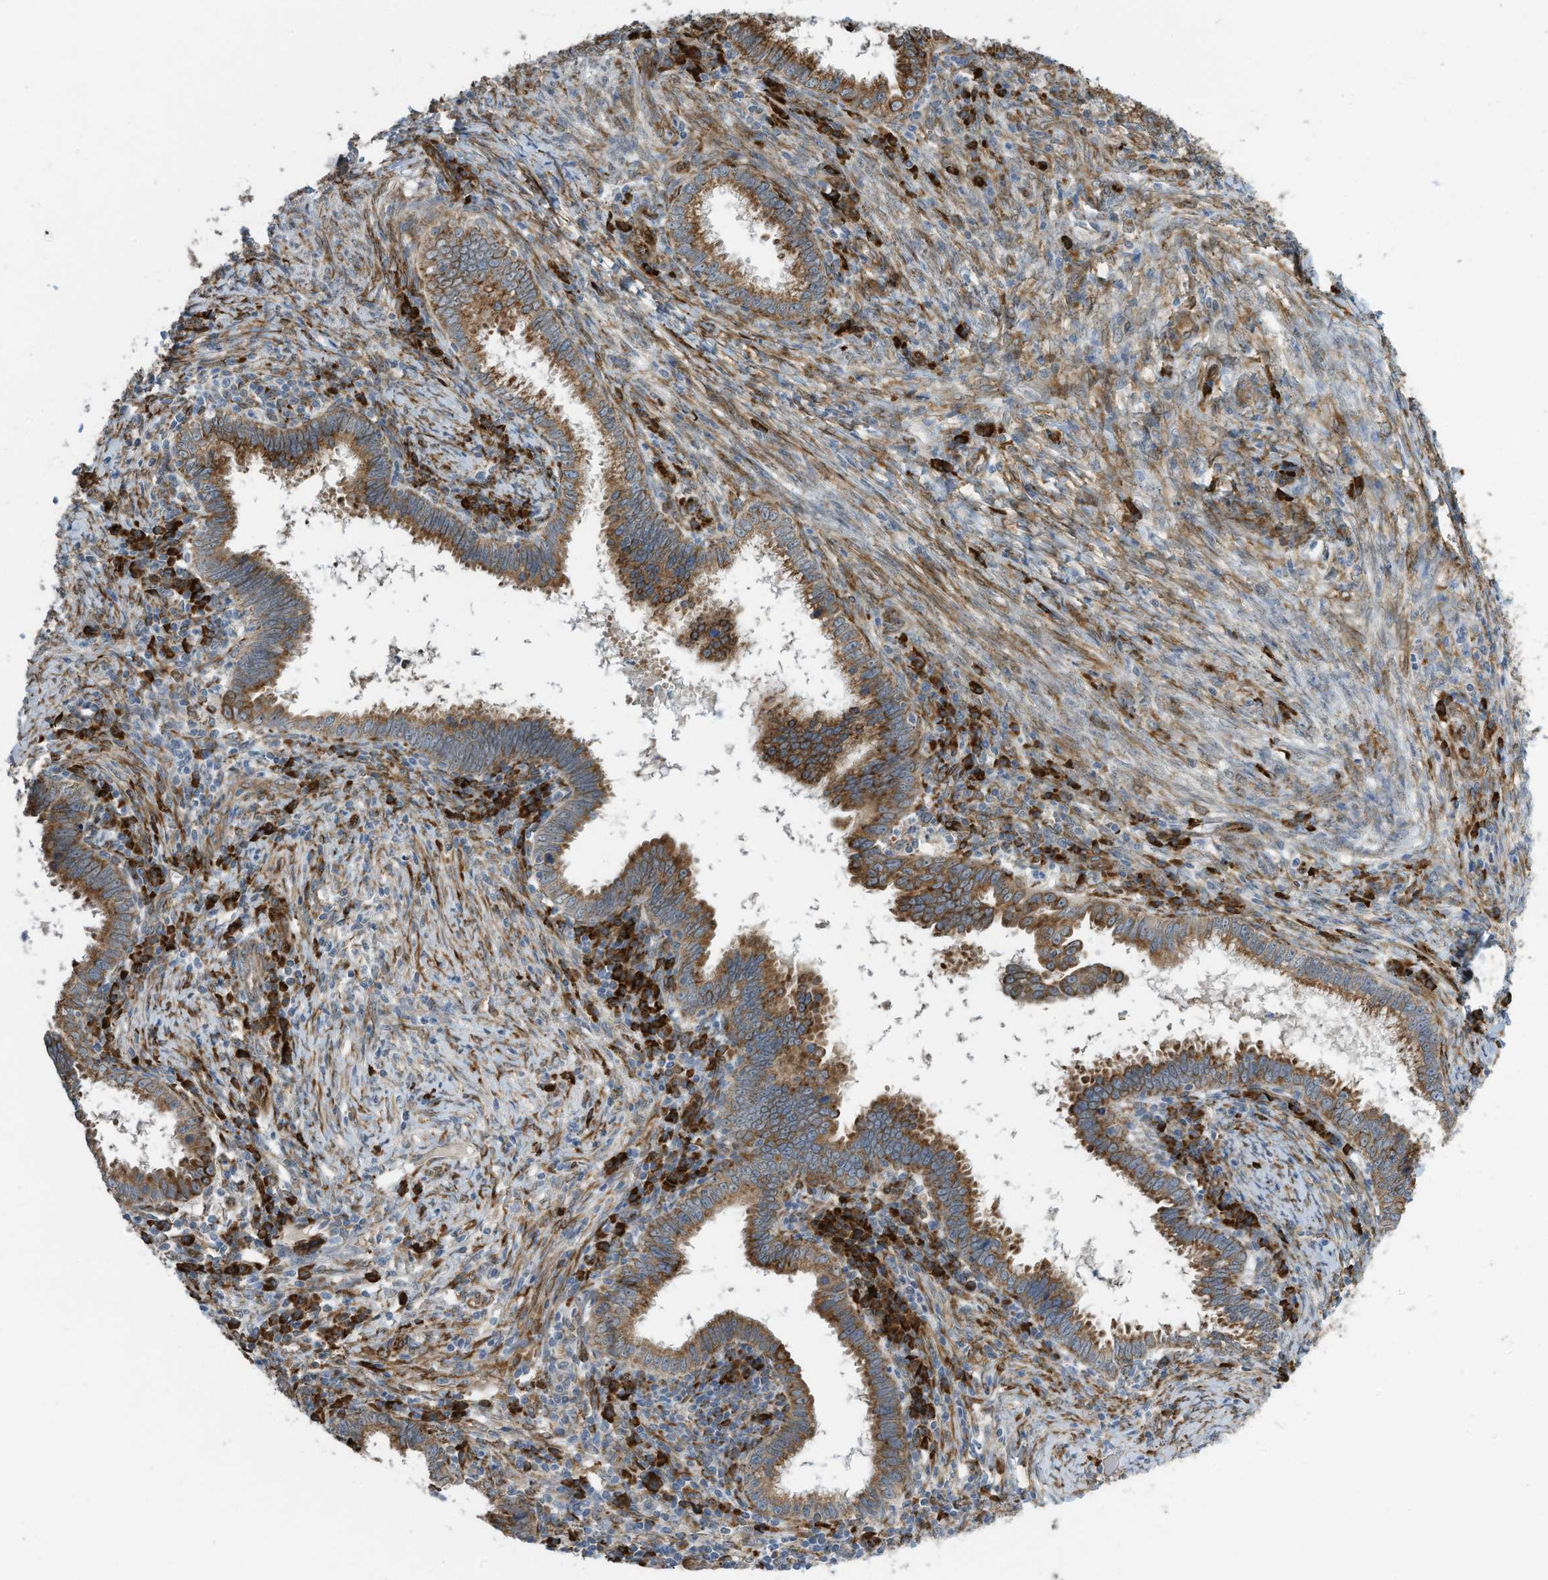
{"staining": {"intensity": "moderate", "quantity": ">75%", "location": "cytoplasmic/membranous"}, "tissue": "cervical cancer", "cell_type": "Tumor cells", "image_type": "cancer", "snomed": [{"axis": "morphology", "description": "Adenocarcinoma, NOS"}, {"axis": "topography", "description": "Cervix"}], "caption": "Tumor cells exhibit moderate cytoplasmic/membranous expression in approximately >75% of cells in cervical cancer (adenocarcinoma).", "gene": "ZBTB45", "patient": {"sex": "female", "age": 36}}